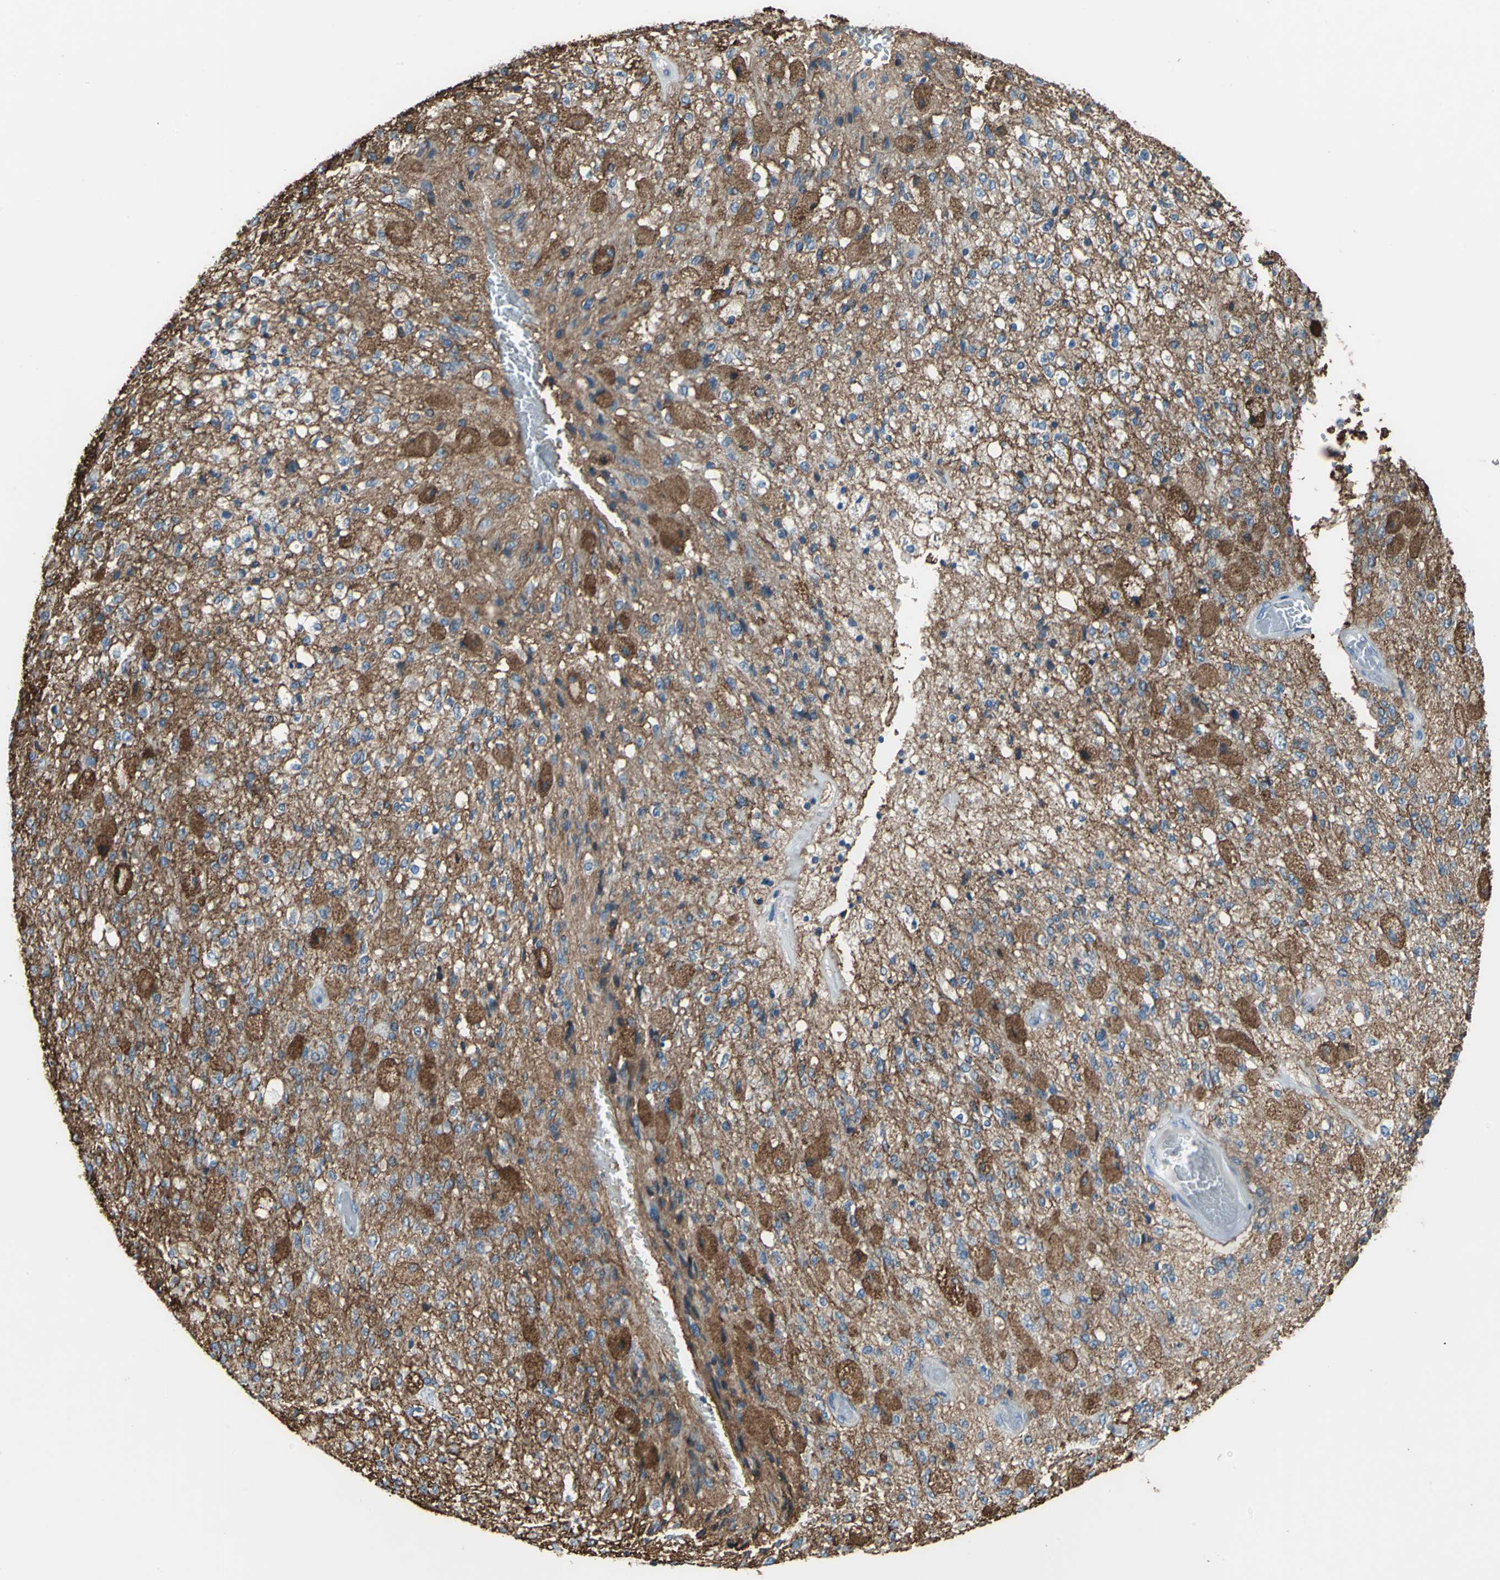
{"staining": {"intensity": "strong", "quantity": ">75%", "location": "cytoplasmic/membranous"}, "tissue": "glioma", "cell_type": "Tumor cells", "image_type": "cancer", "snomed": [{"axis": "morphology", "description": "Normal tissue, NOS"}, {"axis": "morphology", "description": "Glioma, malignant, High grade"}, {"axis": "topography", "description": "Cerebral cortex"}], "caption": "DAB (3,3'-diaminobenzidine) immunohistochemical staining of human malignant high-grade glioma demonstrates strong cytoplasmic/membranous protein staining in about >75% of tumor cells.", "gene": "CD44", "patient": {"sex": "male", "age": 77}}